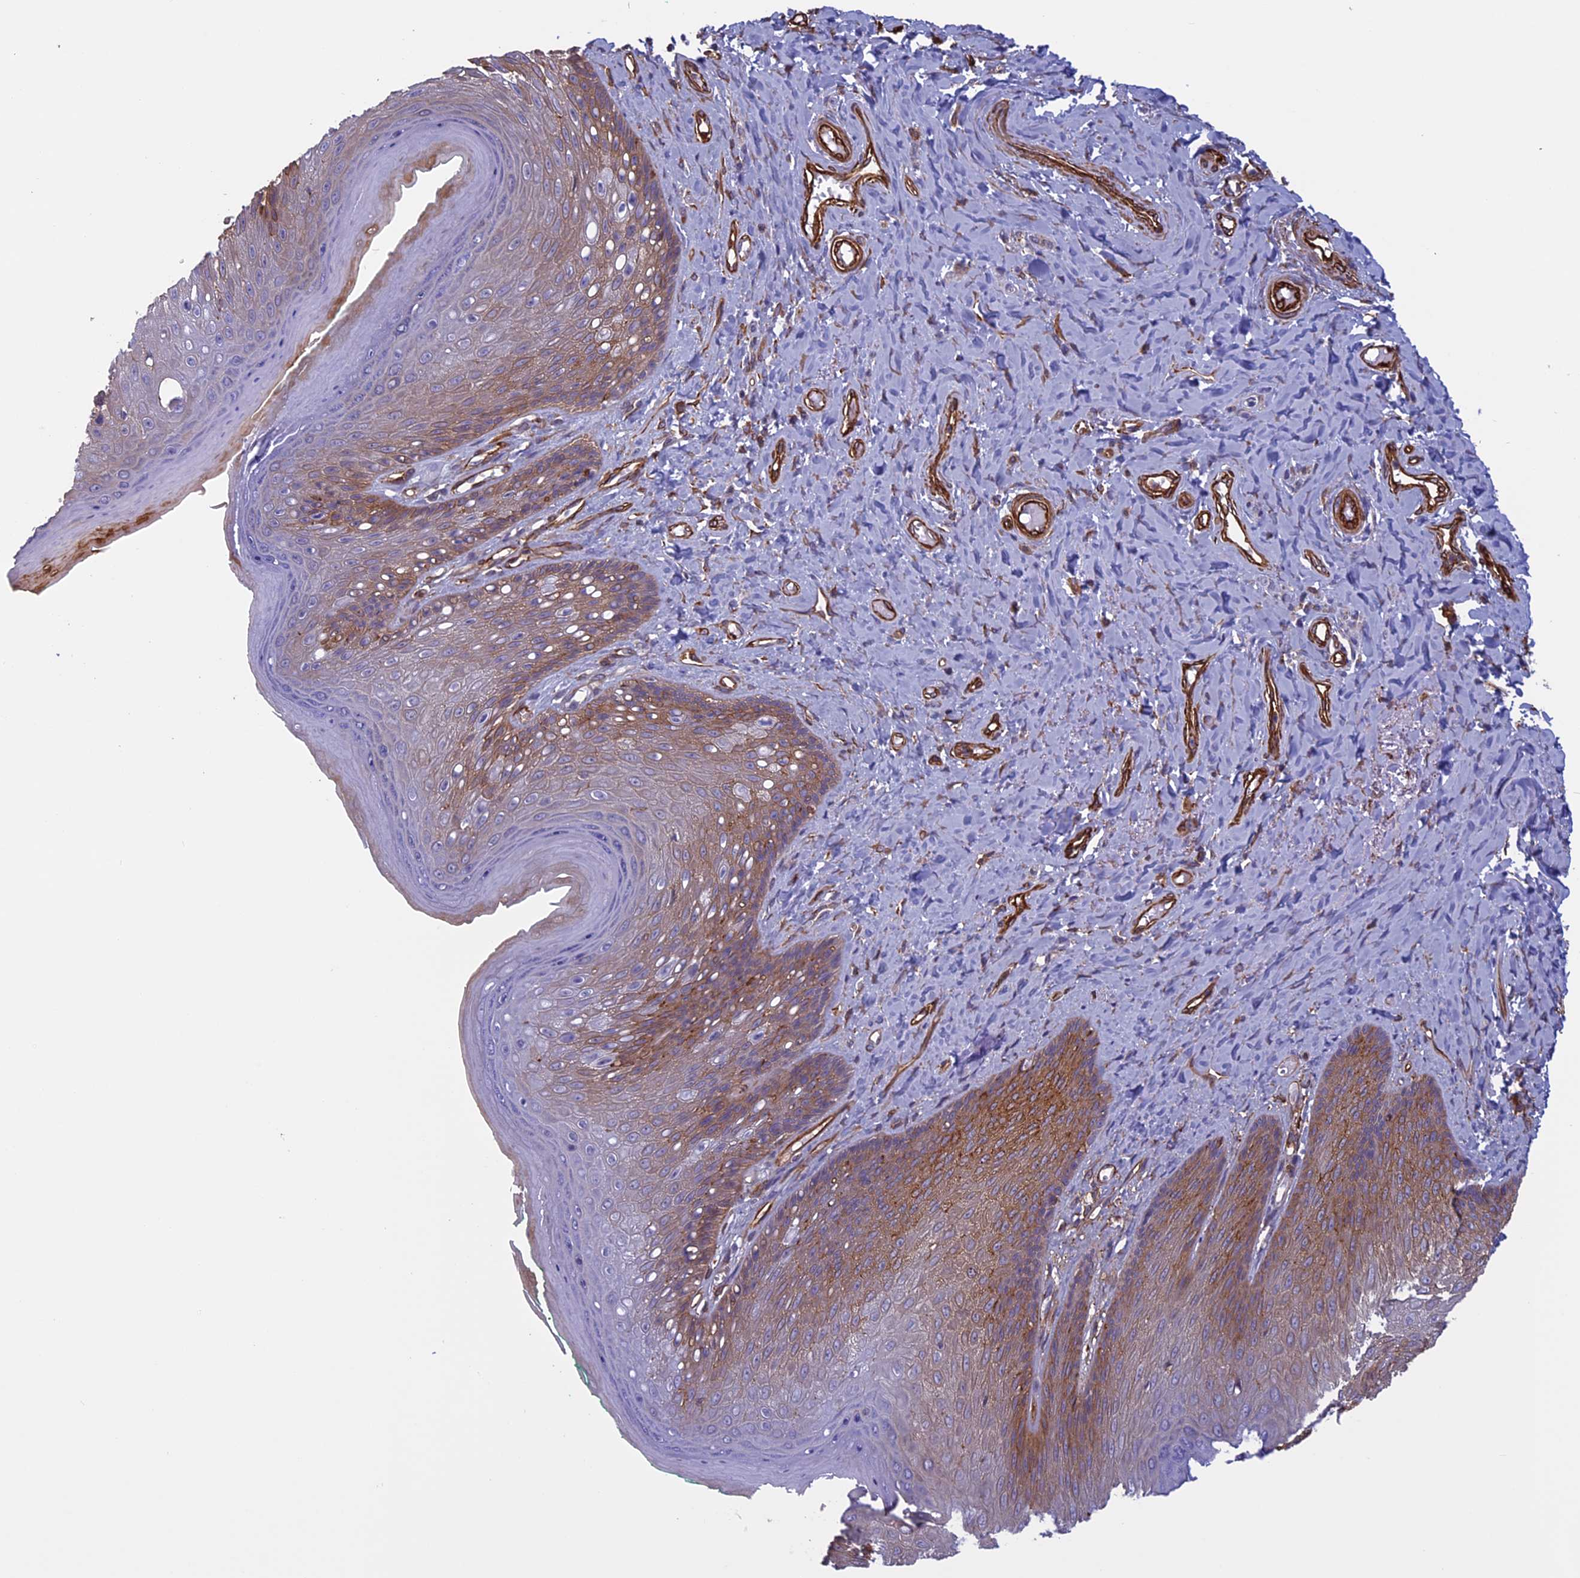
{"staining": {"intensity": "moderate", "quantity": "25%-75%", "location": "cytoplasmic/membranous"}, "tissue": "skin", "cell_type": "Epidermal cells", "image_type": "normal", "snomed": [{"axis": "morphology", "description": "Normal tissue, NOS"}, {"axis": "topography", "description": "Anal"}], "caption": "Protein expression analysis of benign skin exhibits moderate cytoplasmic/membranous staining in approximately 25%-75% of epidermal cells.", "gene": "ANGPTL2", "patient": {"sex": "male", "age": 78}}